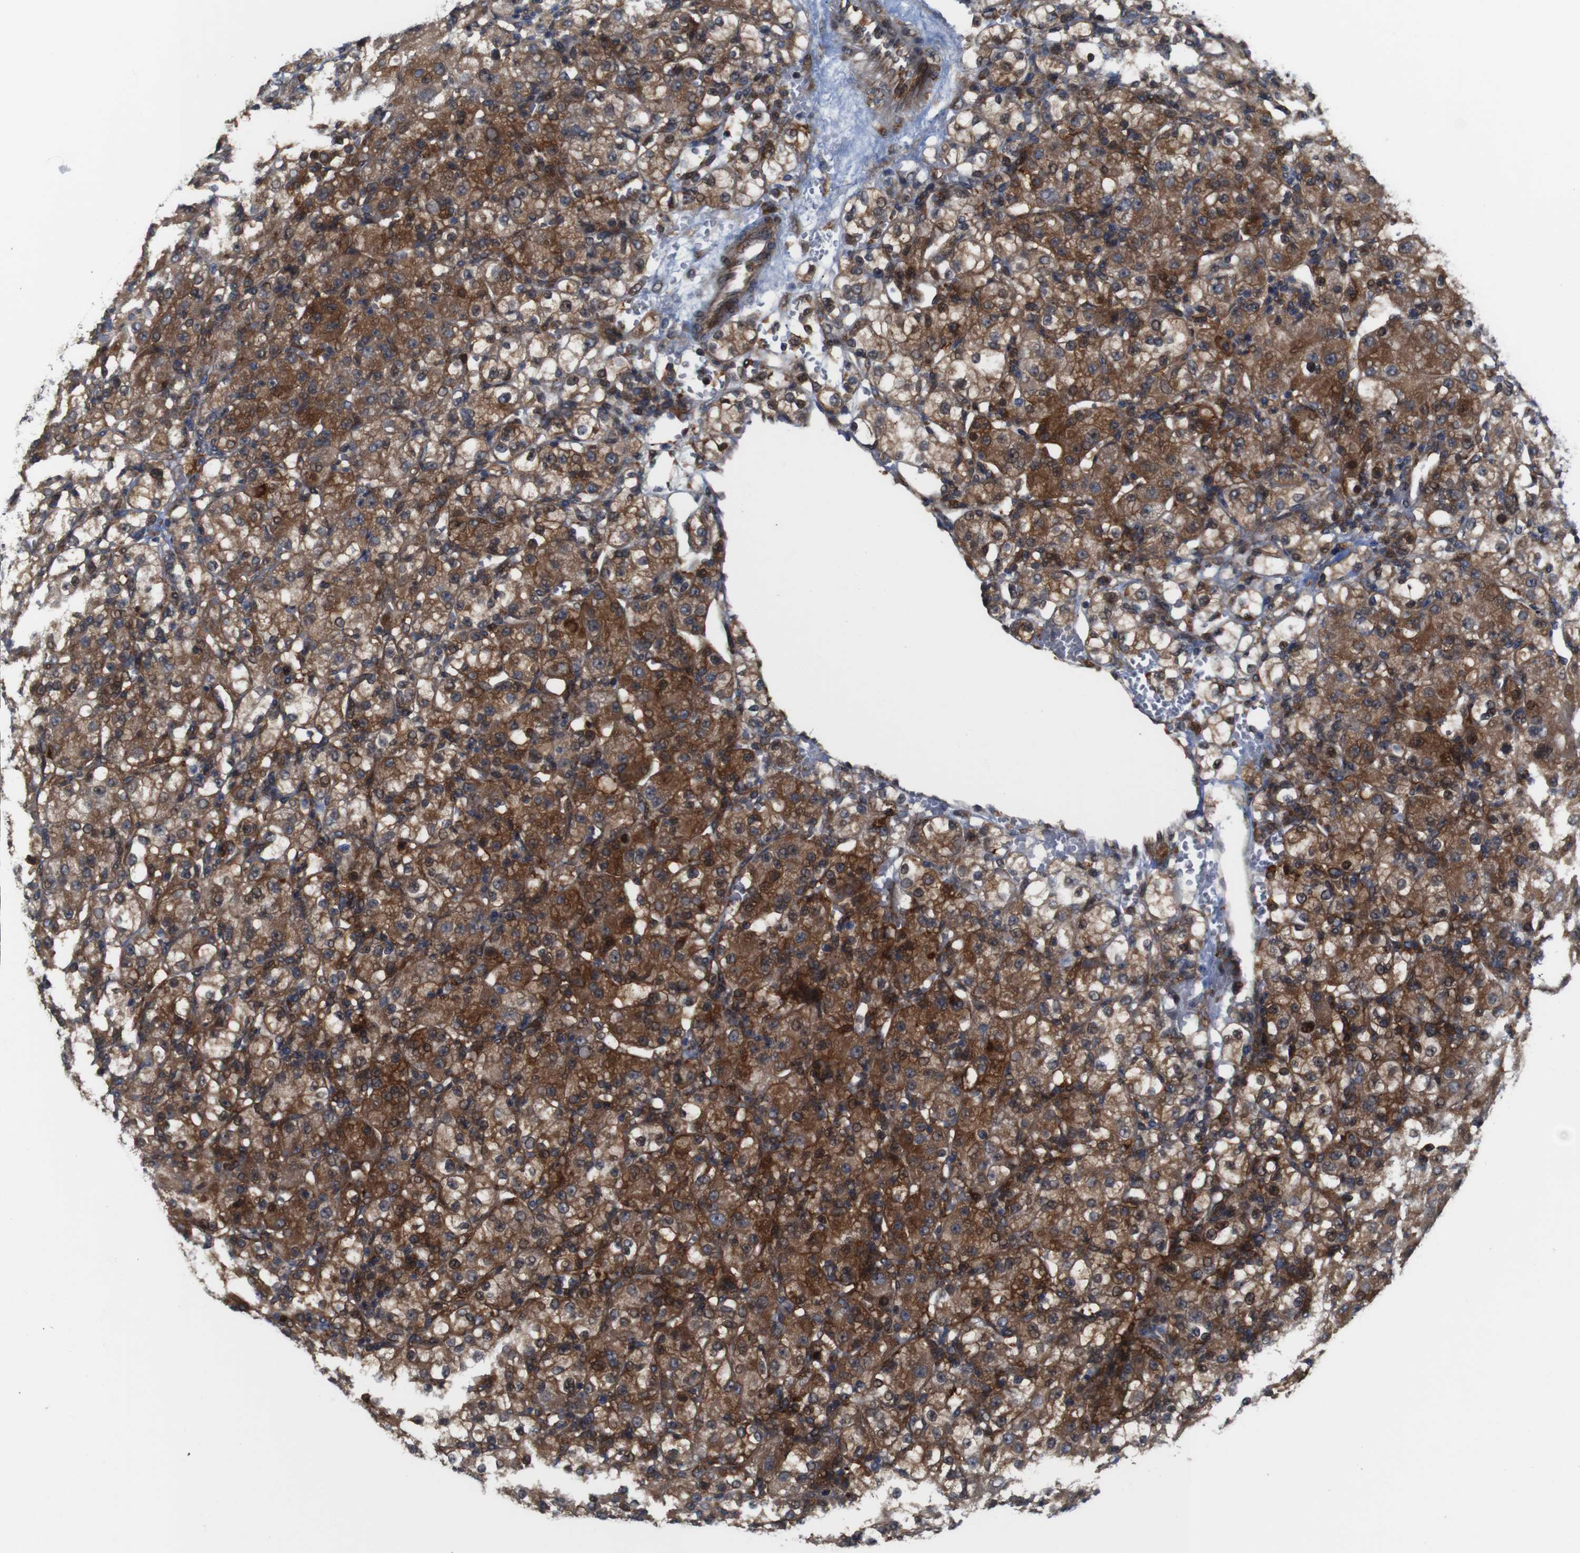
{"staining": {"intensity": "strong", "quantity": ">75%", "location": "cytoplasmic/membranous,nuclear"}, "tissue": "renal cancer", "cell_type": "Tumor cells", "image_type": "cancer", "snomed": [{"axis": "morphology", "description": "Normal tissue, NOS"}, {"axis": "morphology", "description": "Adenocarcinoma, NOS"}, {"axis": "topography", "description": "Kidney"}], "caption": "Immunohistochemistry of human adenocarcinoma (renal) reveals high levels of strong cytoplasmic/membranous and nuclear expression in about >75% of tumor cells.", "gene": "PCOLCE2", "patient": {"sex": "male", "age": 61}}